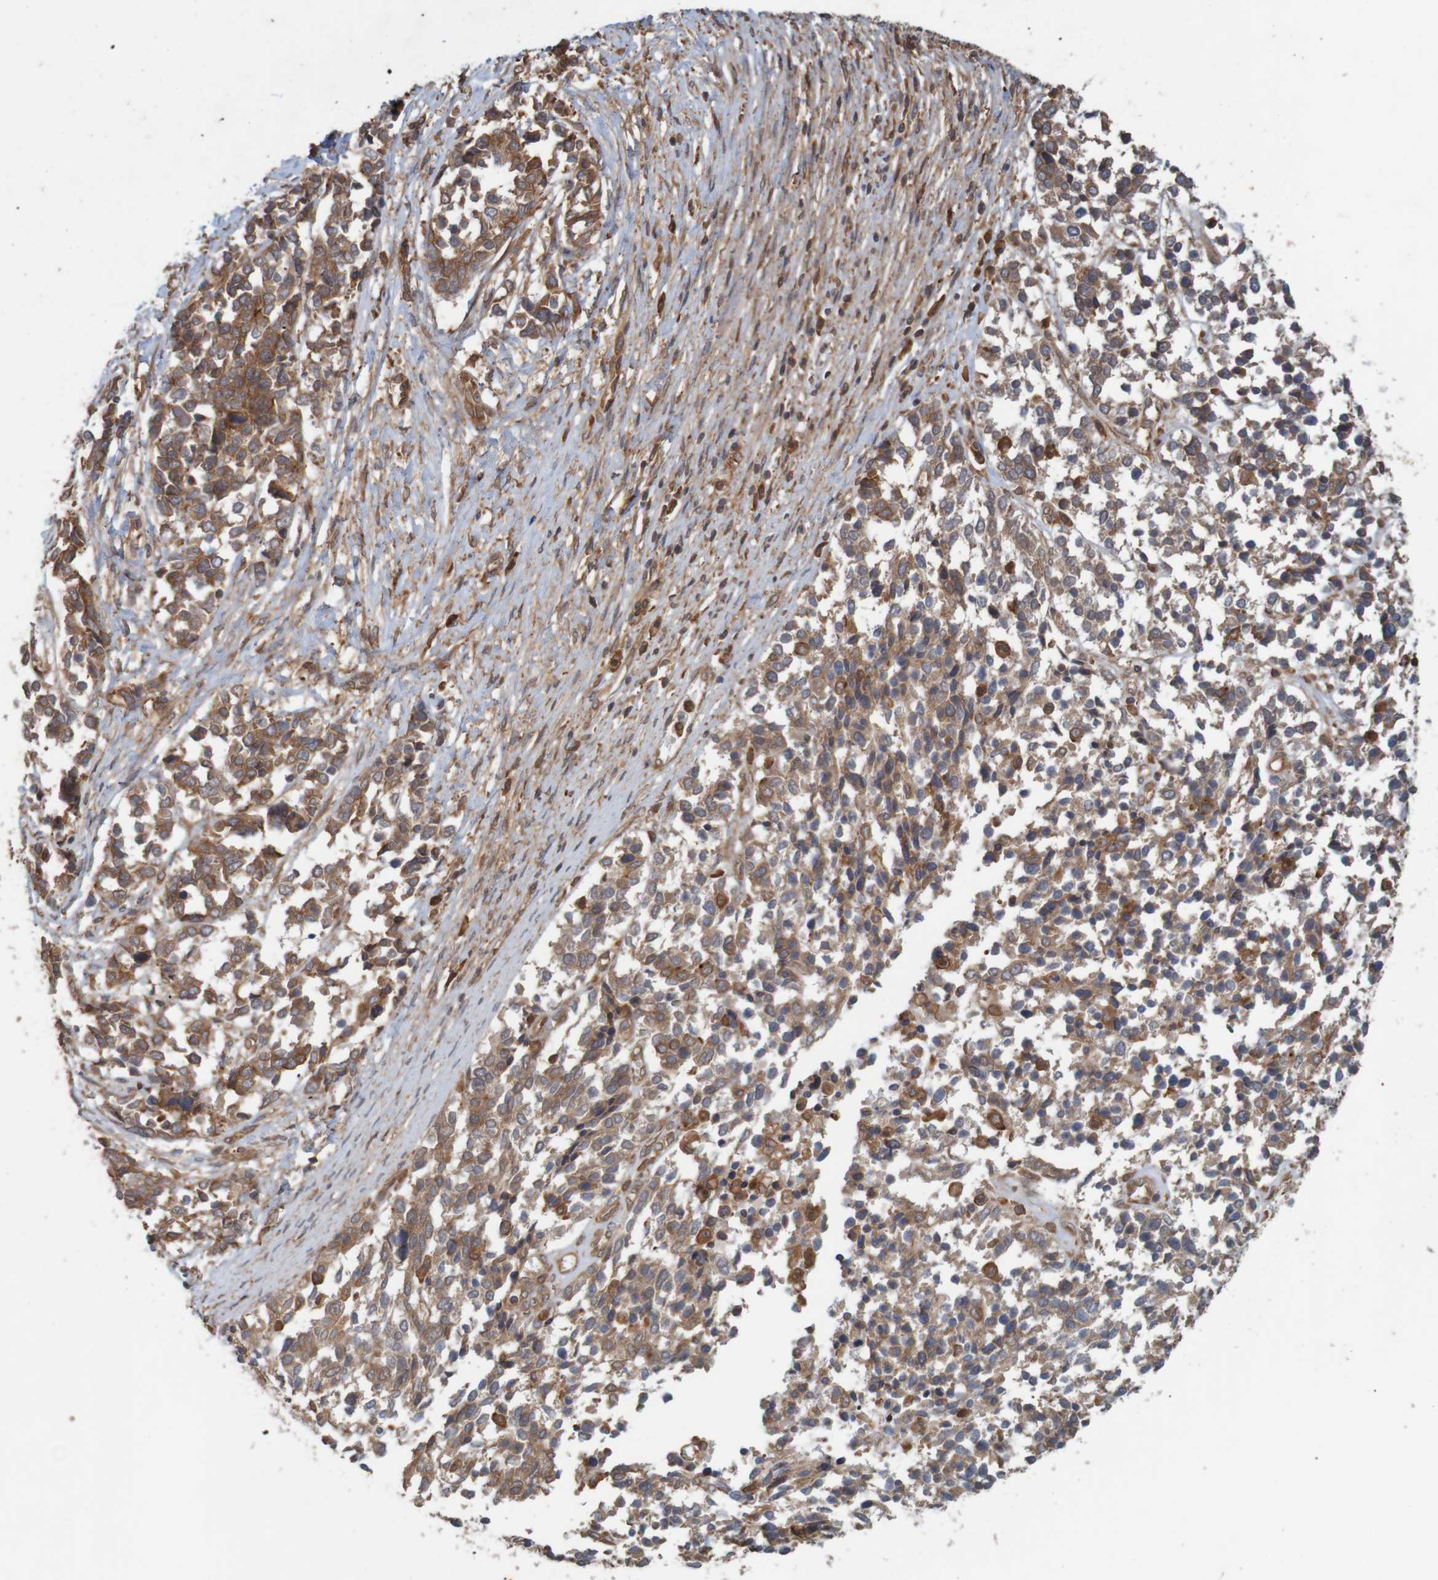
{"staining": {"intensity": "moderate", "quantity": ">75%", "location": "cytoplasmic/membranous"}, "tissue": "ovarian cancer", "cell_type": "Tumor cells", "image_type": "cancer", "snomed": [{"axis": "morphology", "description": "Cystadenocarcinoma, serous, NOS"}, {"axis": "topography", "description": "Ovary"}], "caption": "This micrograph demonstrates IHC staining of human ovarian cancer, with medium moderate cytoplasmic/membranous positivity in approximately >75% of tumor cells.", "gene": "ARHGEF11", "patient": {"sex": "female", "age": 44}}